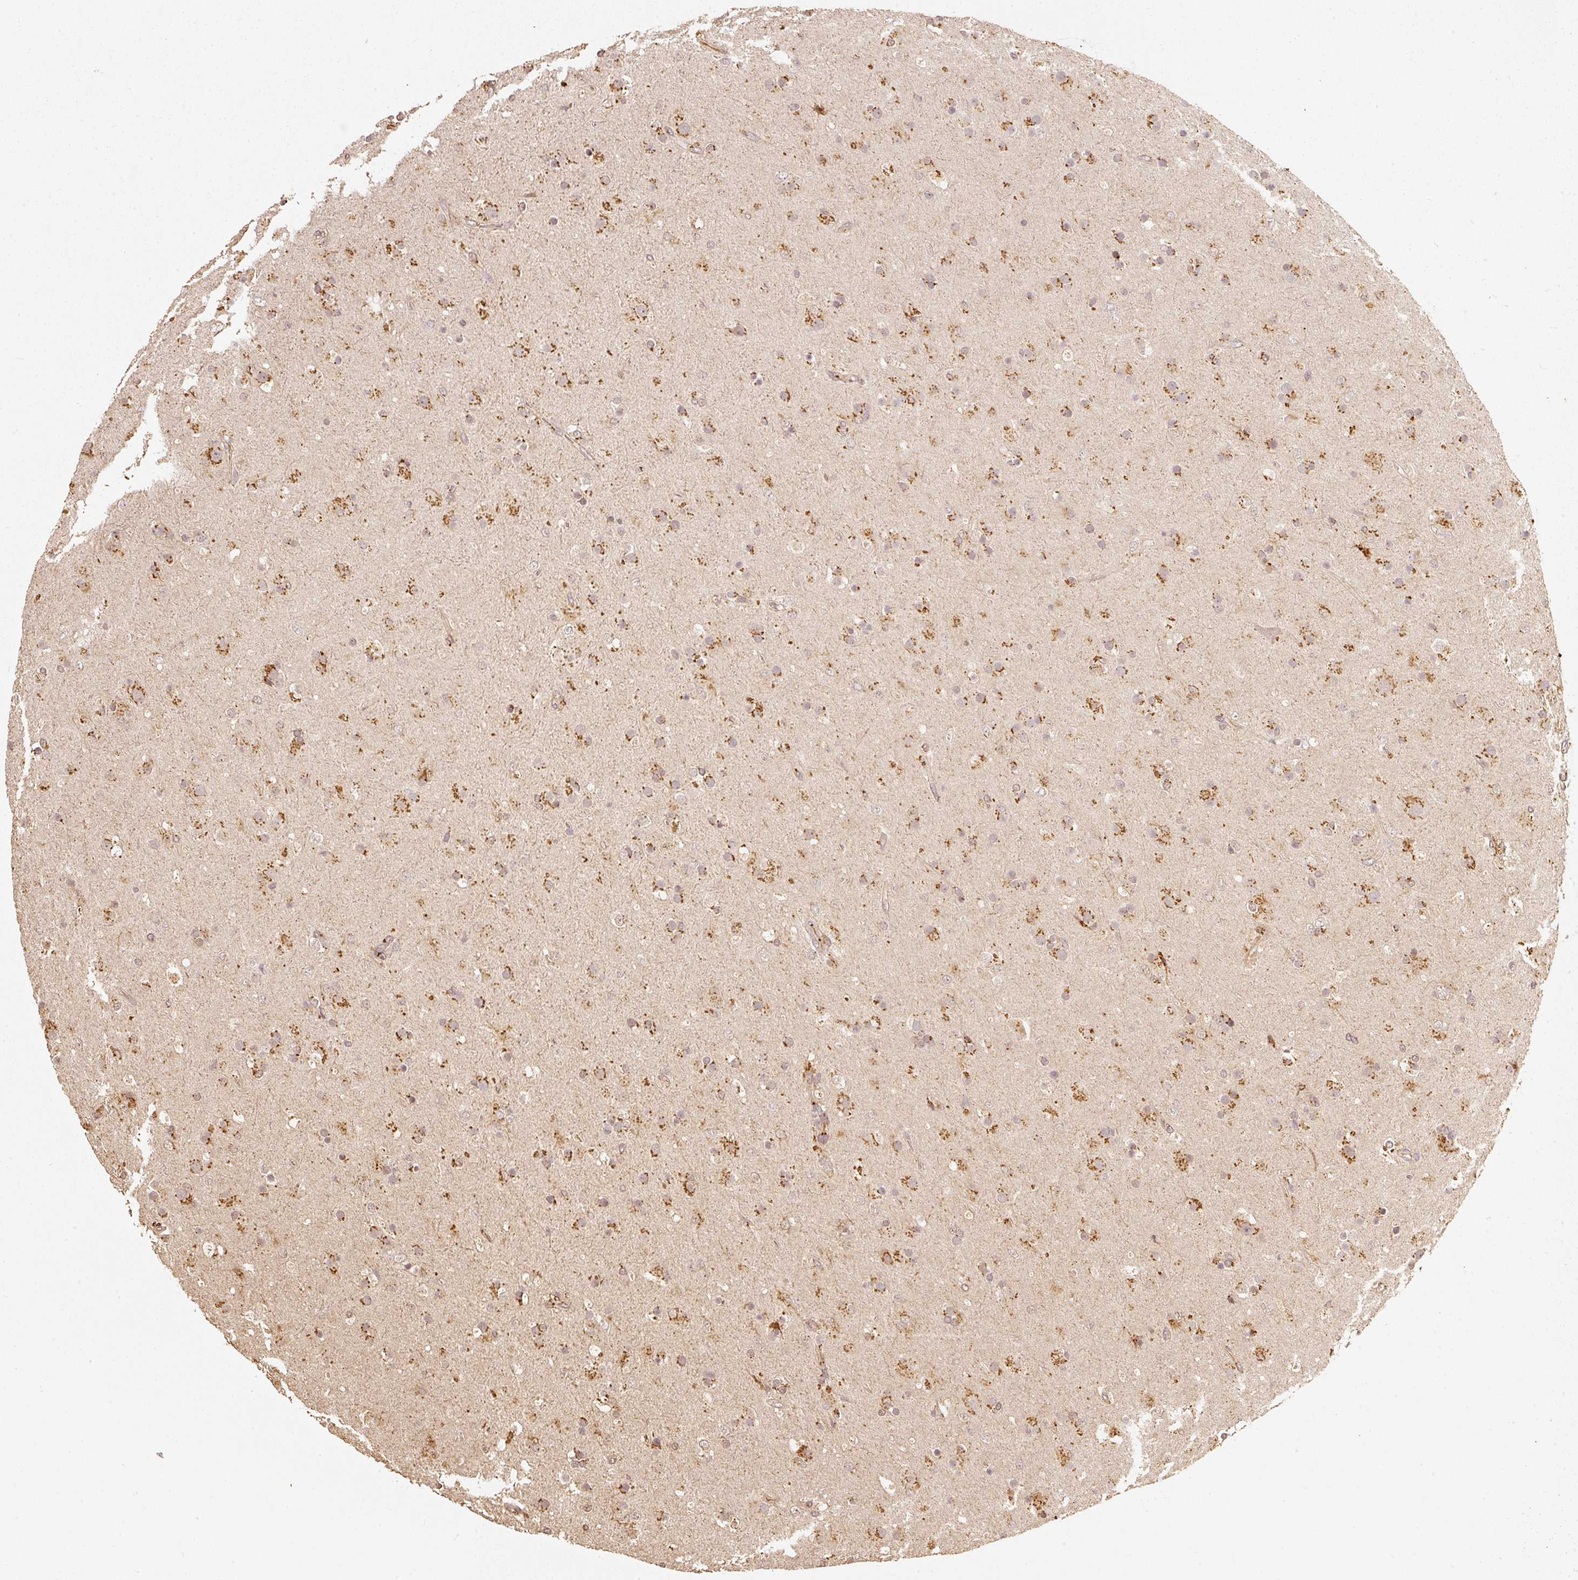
{"staining": {"intensity": "moderate", "quantity": ">75%", "location": "cytoplasmic/membranous"}, "tissue": "glioma", "cell_type": "Tumor cells", "image_type": "cancer", "snomed": [{"axis": "morphology", "description": "Glioma, malignant, Low grade"}, {"axis": "topography", "description": "Brain"}], "caption": "Immunohistochemistry (IHC) (DAB) staining of human glioma exhibits moderate cytoplasmic/membranous protein staining in approximately >75% of tumor cells.", "gene": "FUT8", "patient": {"sex": "male", "age": 65}}